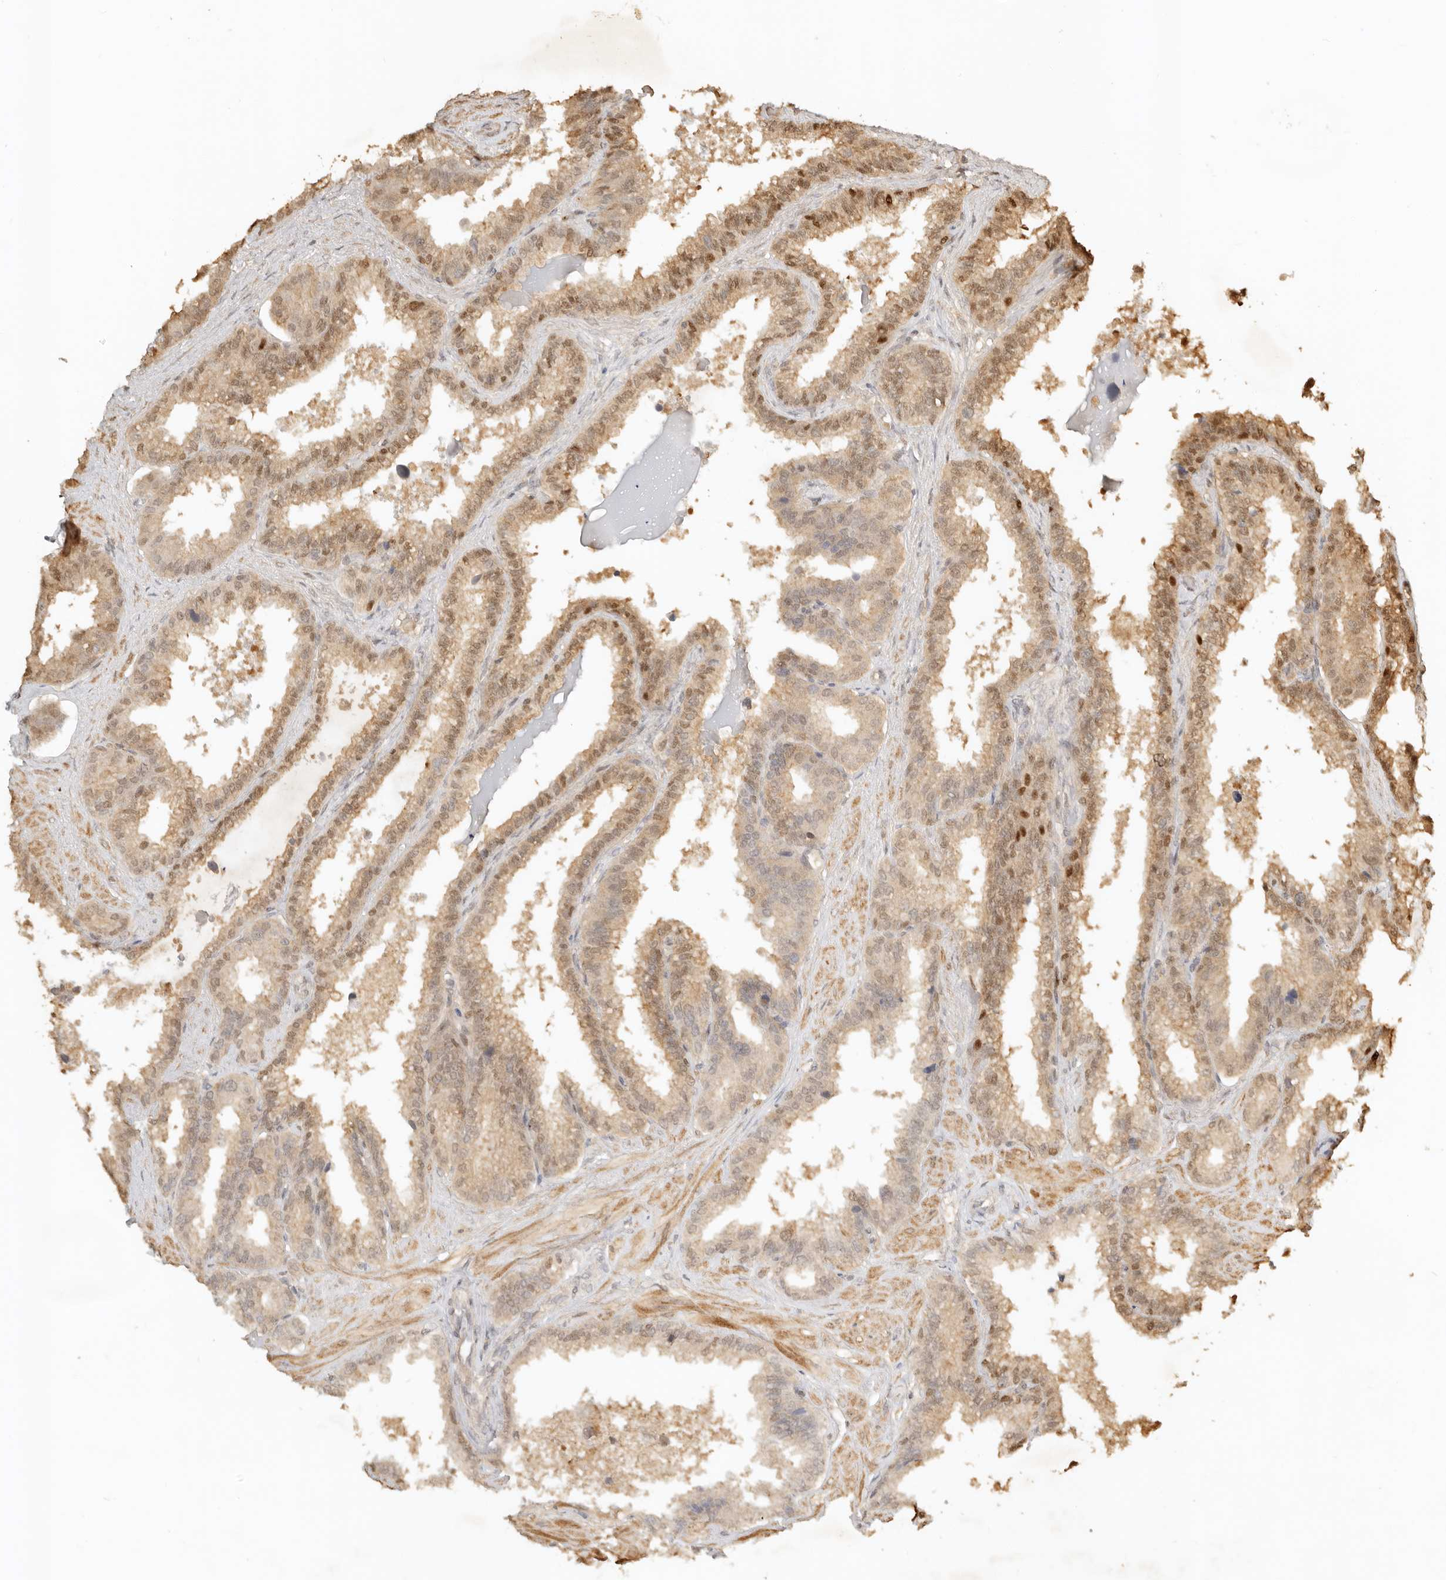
{"staining": {"intensity": "moderate", "quantity": ">75%", "location": "cytoplasmic/membranous,nuclear"}, "tissue": "seminal vesicle", "cell_type": "Glandular cells", "image_type": "normal", "snomed": [{"axis": "morphology", "description": "Normal tissue, NOS"}, {"axis": "topography", "description": "Seminal veicle"}], "caption": "Protein expression analysis of normal seminal vesicle shows moderate cytoplasmic/membranous,nuclear expression in about >75% of glandular cells.", "gene": "KIF2B", "patient": {"sex": "male", "age": 46}}